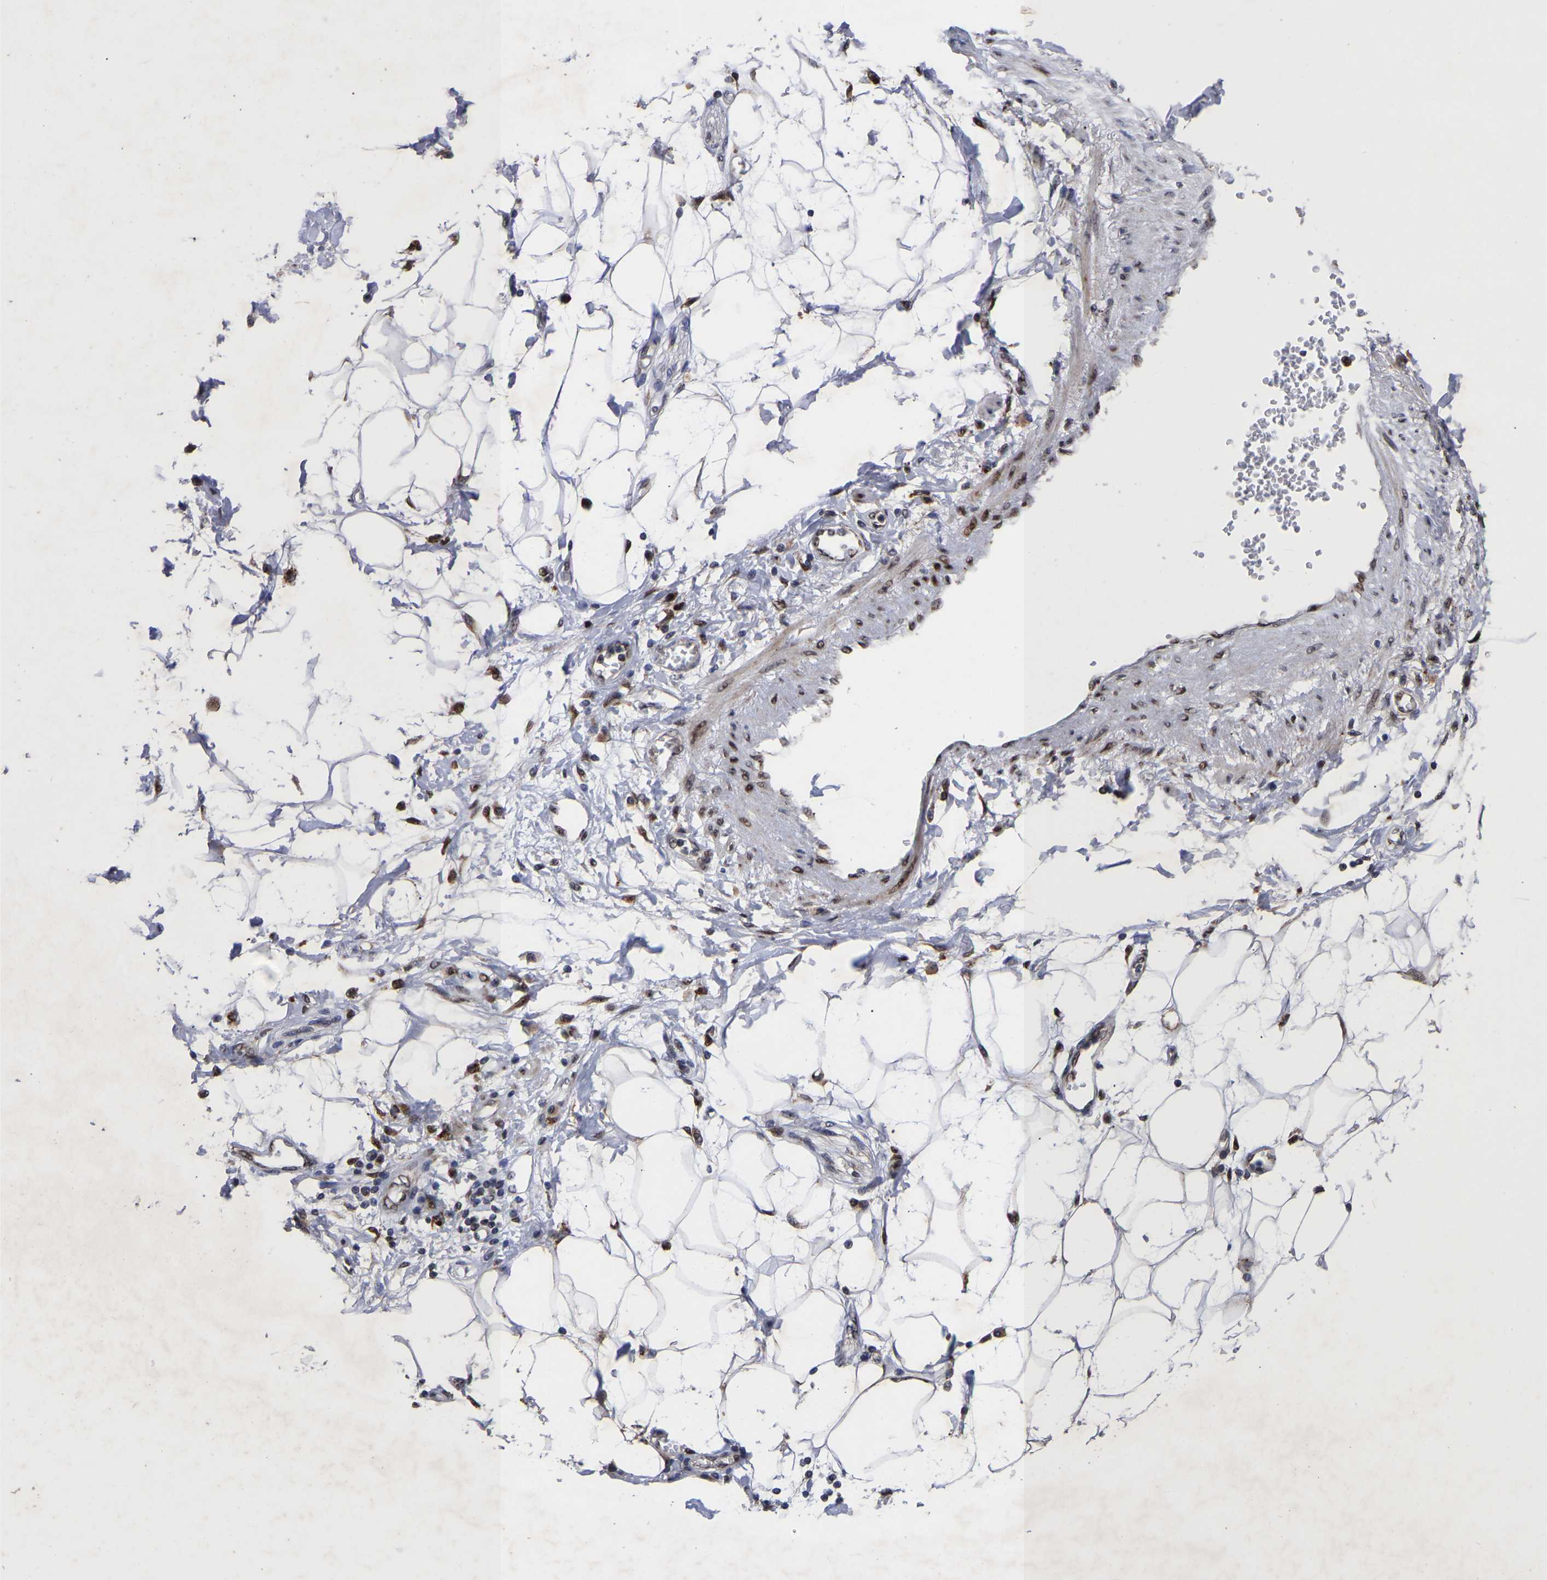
{"staining": {"intensity": "negative", "quantity": "none", "location": "none"}, "tissue": "adipose tissue", "cell_type": "Adipocytes", "image_type": "normal", "snomed": [{"axis": "morphology", "description": "Normal tissue, NOS"}, {"axis": "morphology", "description": "Adenocarcinoma, NOS"}, {"axis": "topography", "description": "Duodenum"}, {"axis": "topography", "description": "Peripheral nerve tissue"}], "caption": "Protein analysis of normal adipose tissue shows no significant staining in adipocytes.", "gene": "JUNB", "patient": {"sex": "female", "age": 60}}